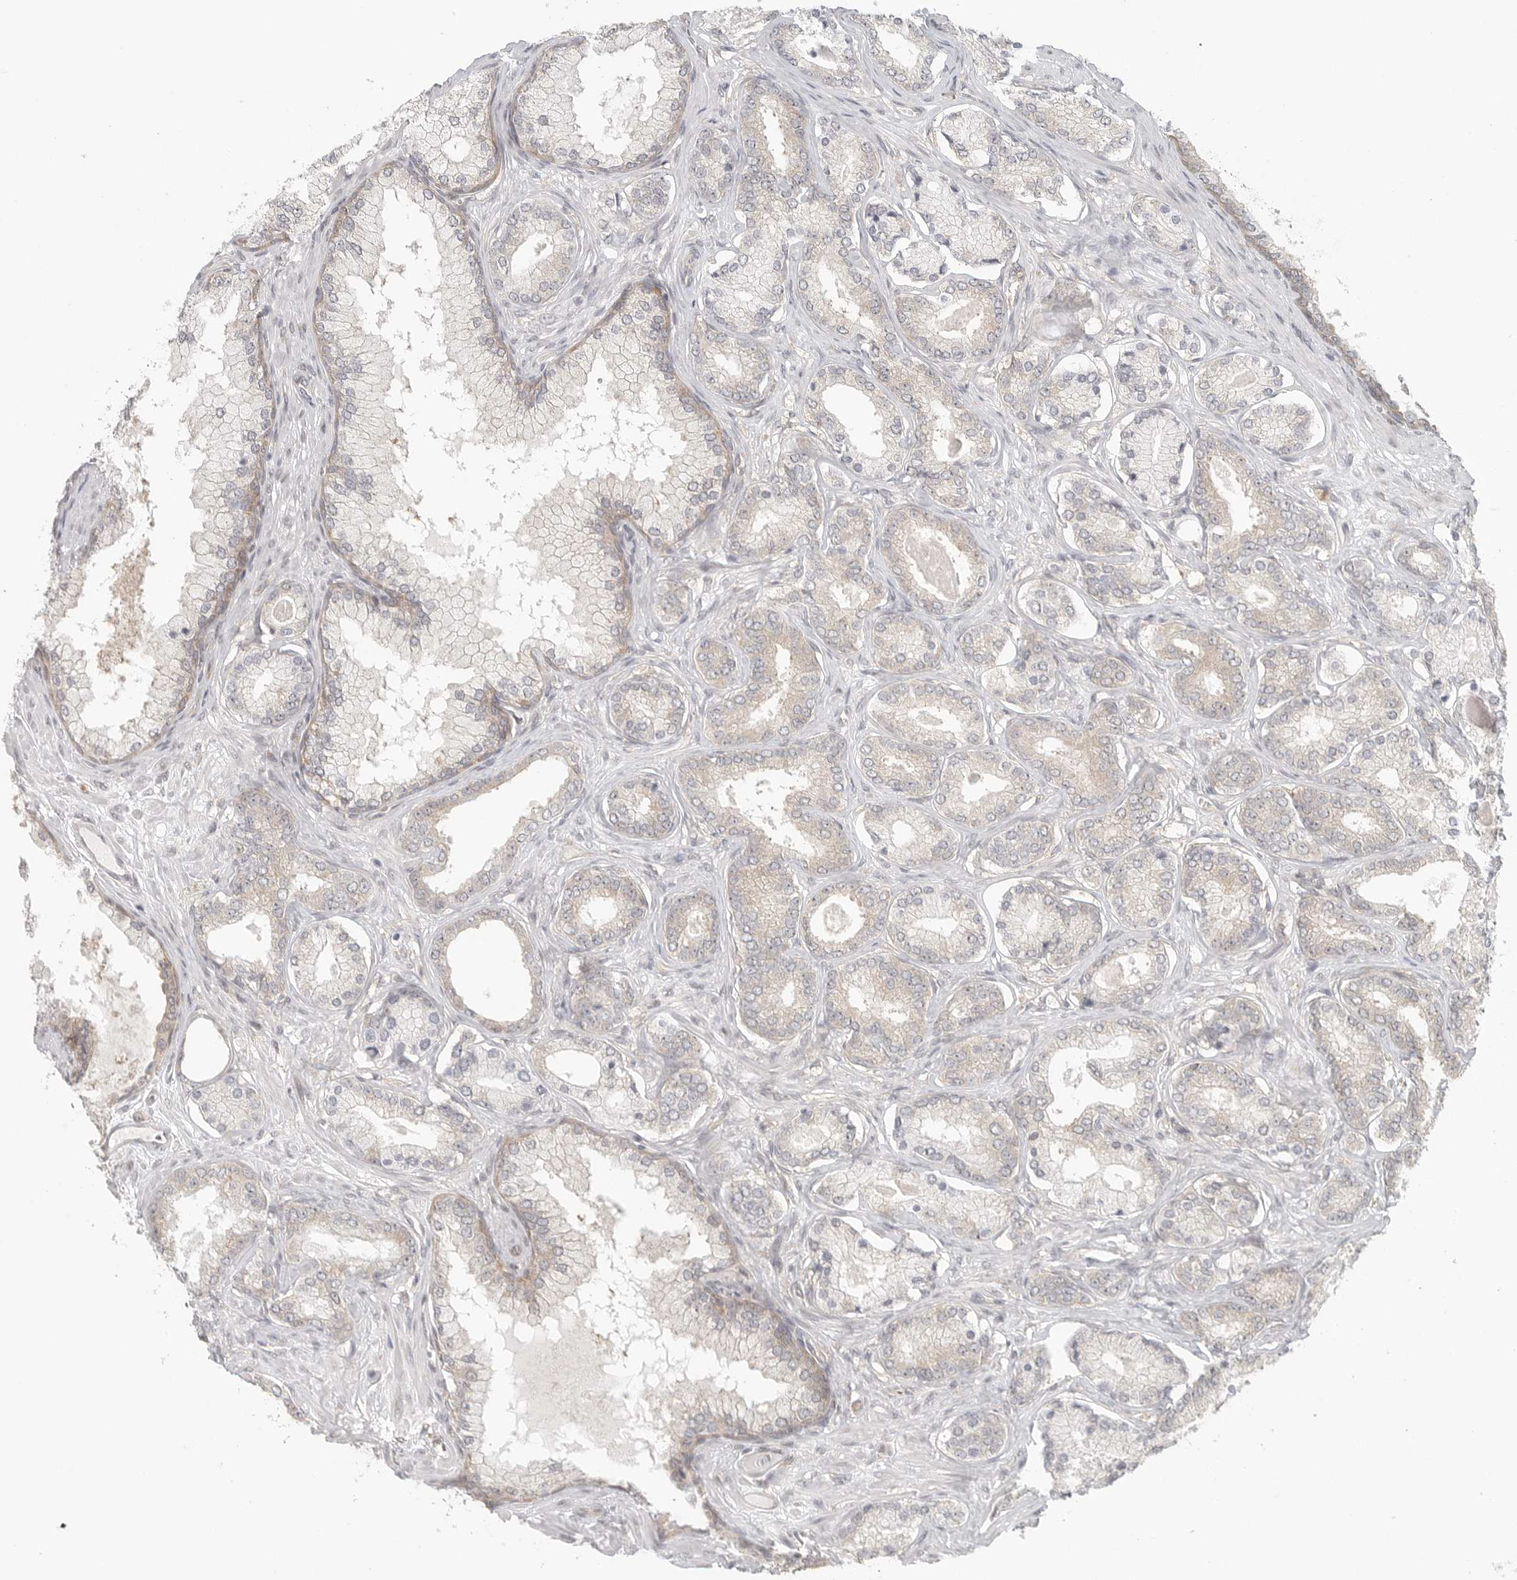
{"staining": {"intensity": "weak", "quantity": "25%-75%", "location": "cytoplasmic/membranous"}, "tissue": "prostate cancer", "cell_type": "Tumor cells", "image_type": "cancer", "snomed": [{"axis": "morphology", "description": "Adenocarcinoma, Low grade"}, {"axis": "topography", "description": "Prostate"}], "caption": "Immunohistochemistry staining of prostate adenocarcinoma (low-grade), which shows low levels of weak cytoplasmic/membranous staining in approximately 25%-75% of tumor cells indicating weak cytoplasmic/membranous protein staining. The staining was performed using DAB (3,3'-diaminobenzidine) (brown) for protein detection and nuclei were counterstained in hematoxylin (blue).", "gene": "HDAC6", "patient": {"sex": "male", "age": 70}}